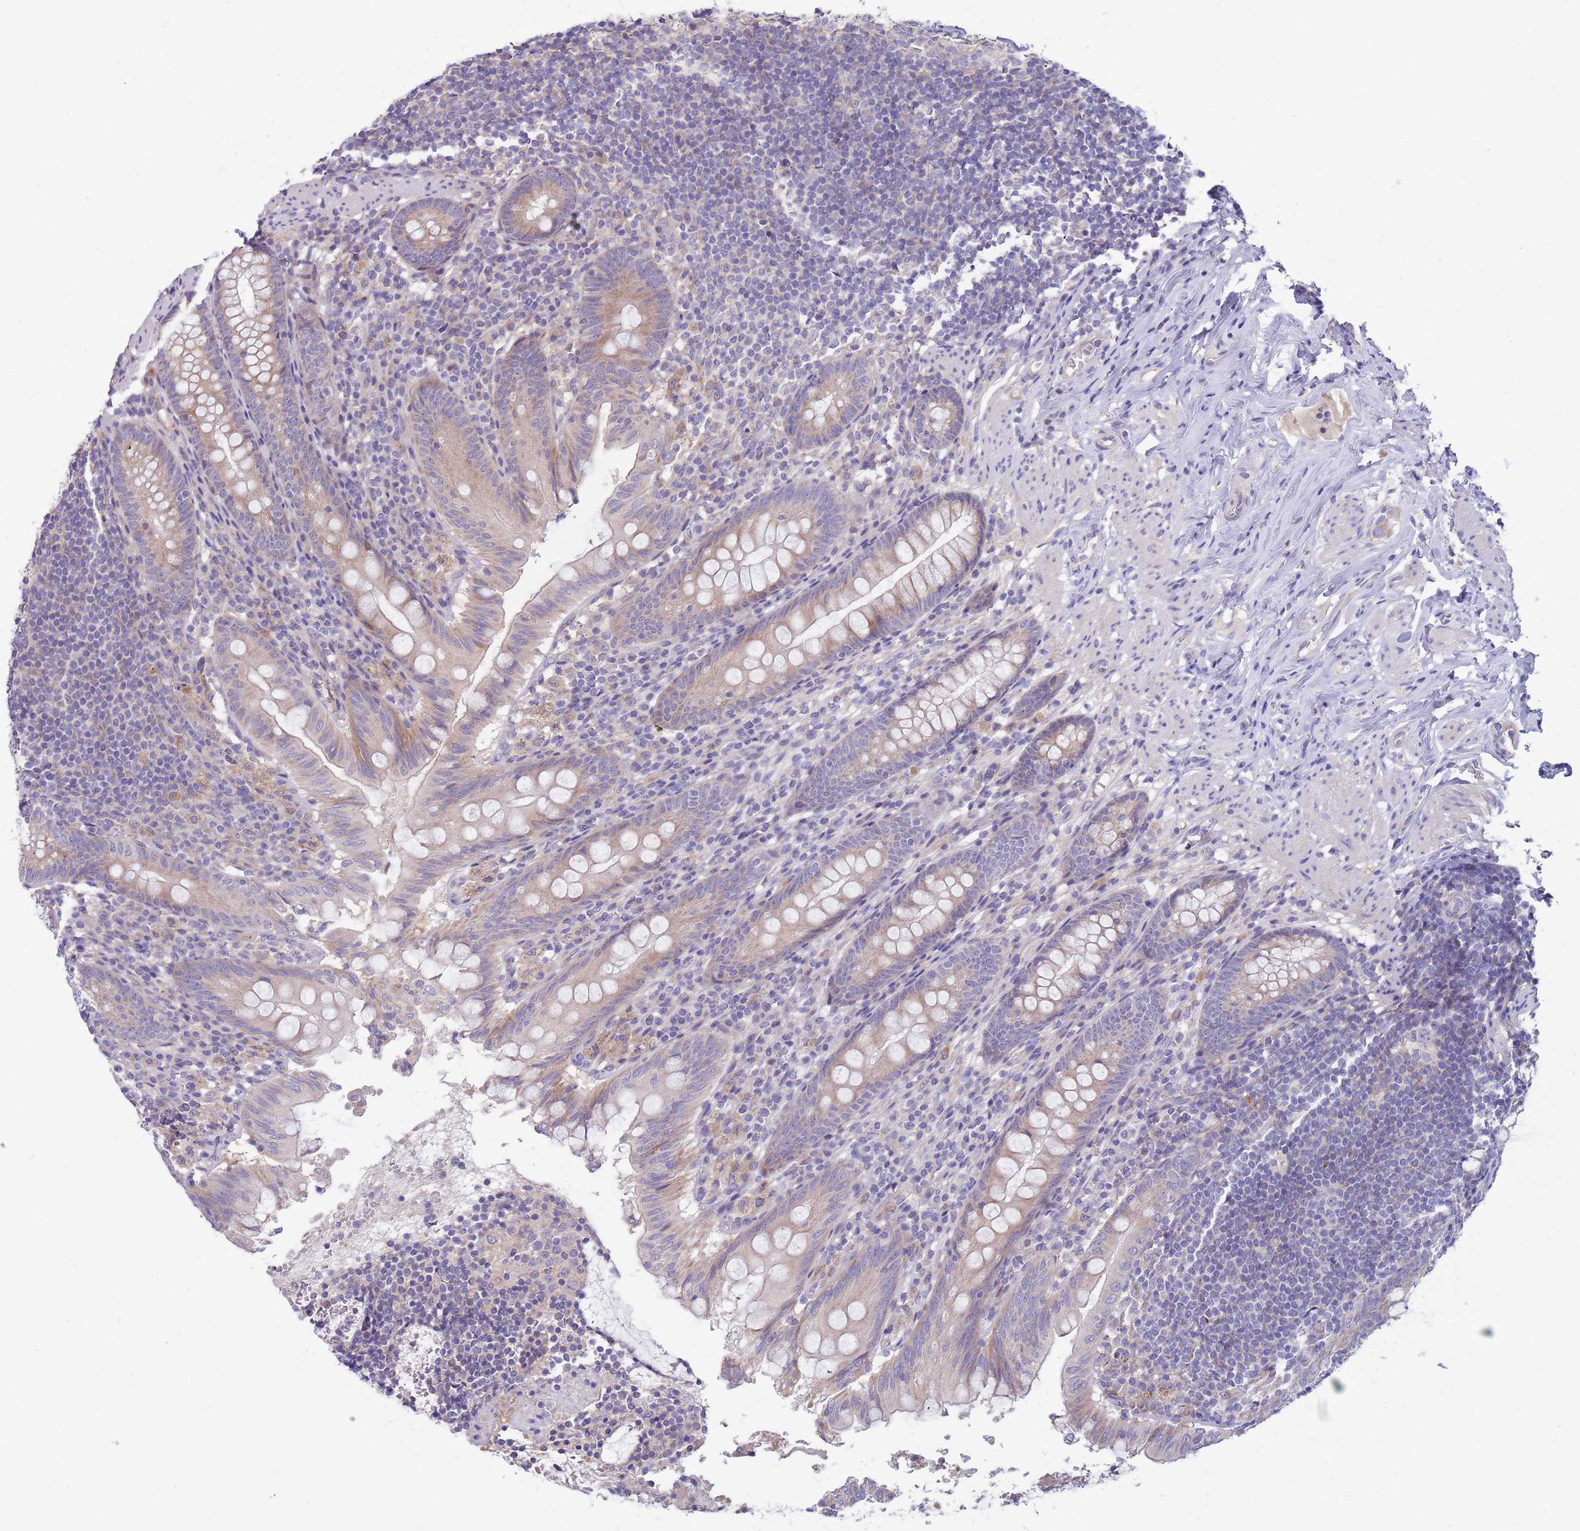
{"staining": {"intensity": "weak", "quantity": "<25%", "location": "cytoplasmic/membranous"}, "tissue": "appendix", "cell_type": "Glandular cells", "image_type": "normal", "snomed": [{"axis": "morphology", "description": "Normal tissue, NOS"}, {"axis": "topography", "description": "Appendix"}], "caption": "This is an IHC photomicrograph of normal appendix. There is no staining in glandular cells.", "gene": "CABYR", "patient": {"sex": "male", "age": 55}}